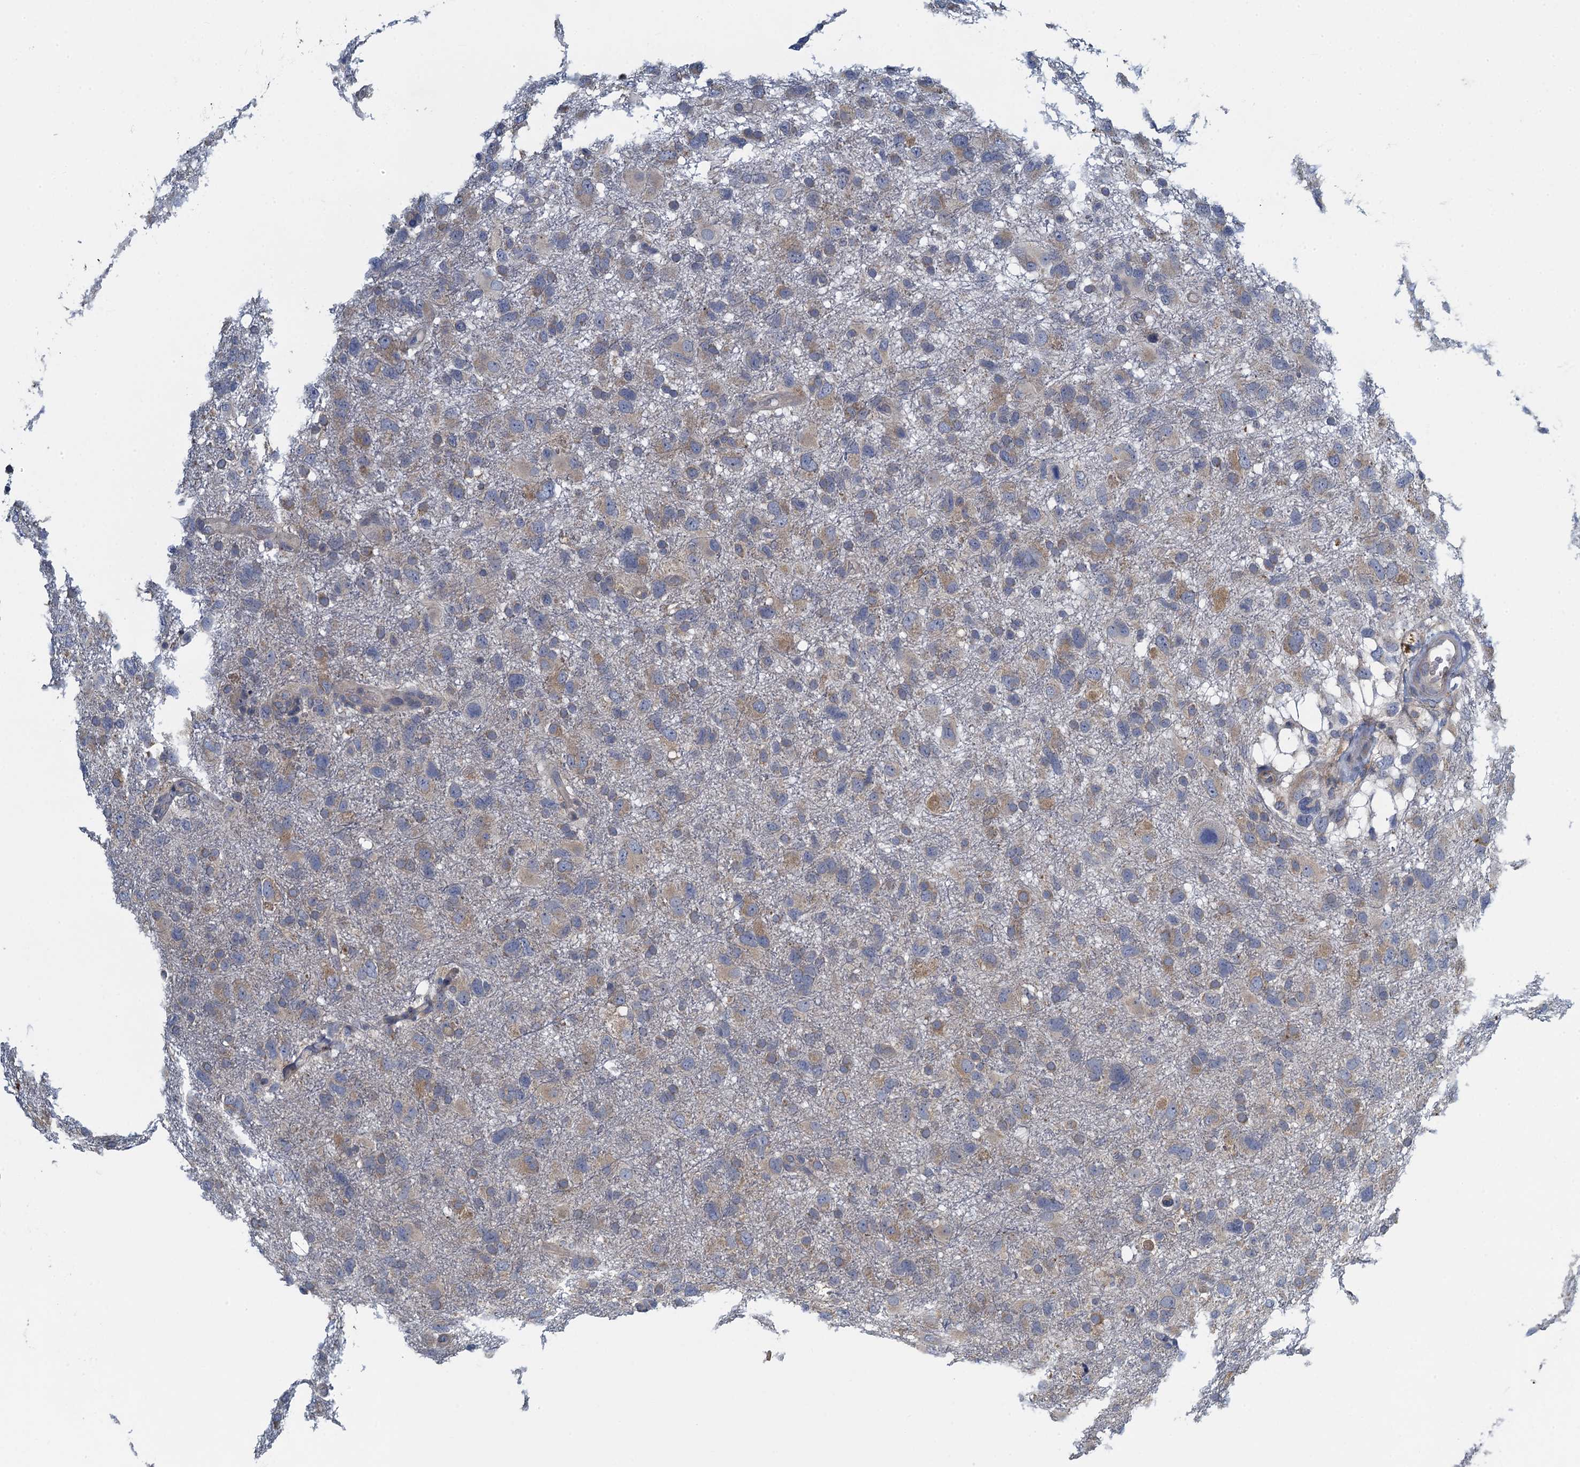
{"staining": {"intensity": "weak", "quantity": "<25%", "location": "cytoplasmic/membranous"}, "tissue": "glioma", "cell_type": "Tumor cells", "image_type": "cancer", "snomed": [{"axis": "morphology", "description": "Glioma, malignant, High grade"}, {"axis": "topography", "description": "Brain"}], "caption": "Immunohistochemistry (IHC) micrograph of neoplastic tissue: high-grade glioma (malignant) stained with DAB exhibits no significant protein expression in tumor cells. (DAB immunohistochemistry visualized using brightfield microscopy, high magnification).", "gene": "ALG2", "patient": {"sex": "male", "age": 61}}